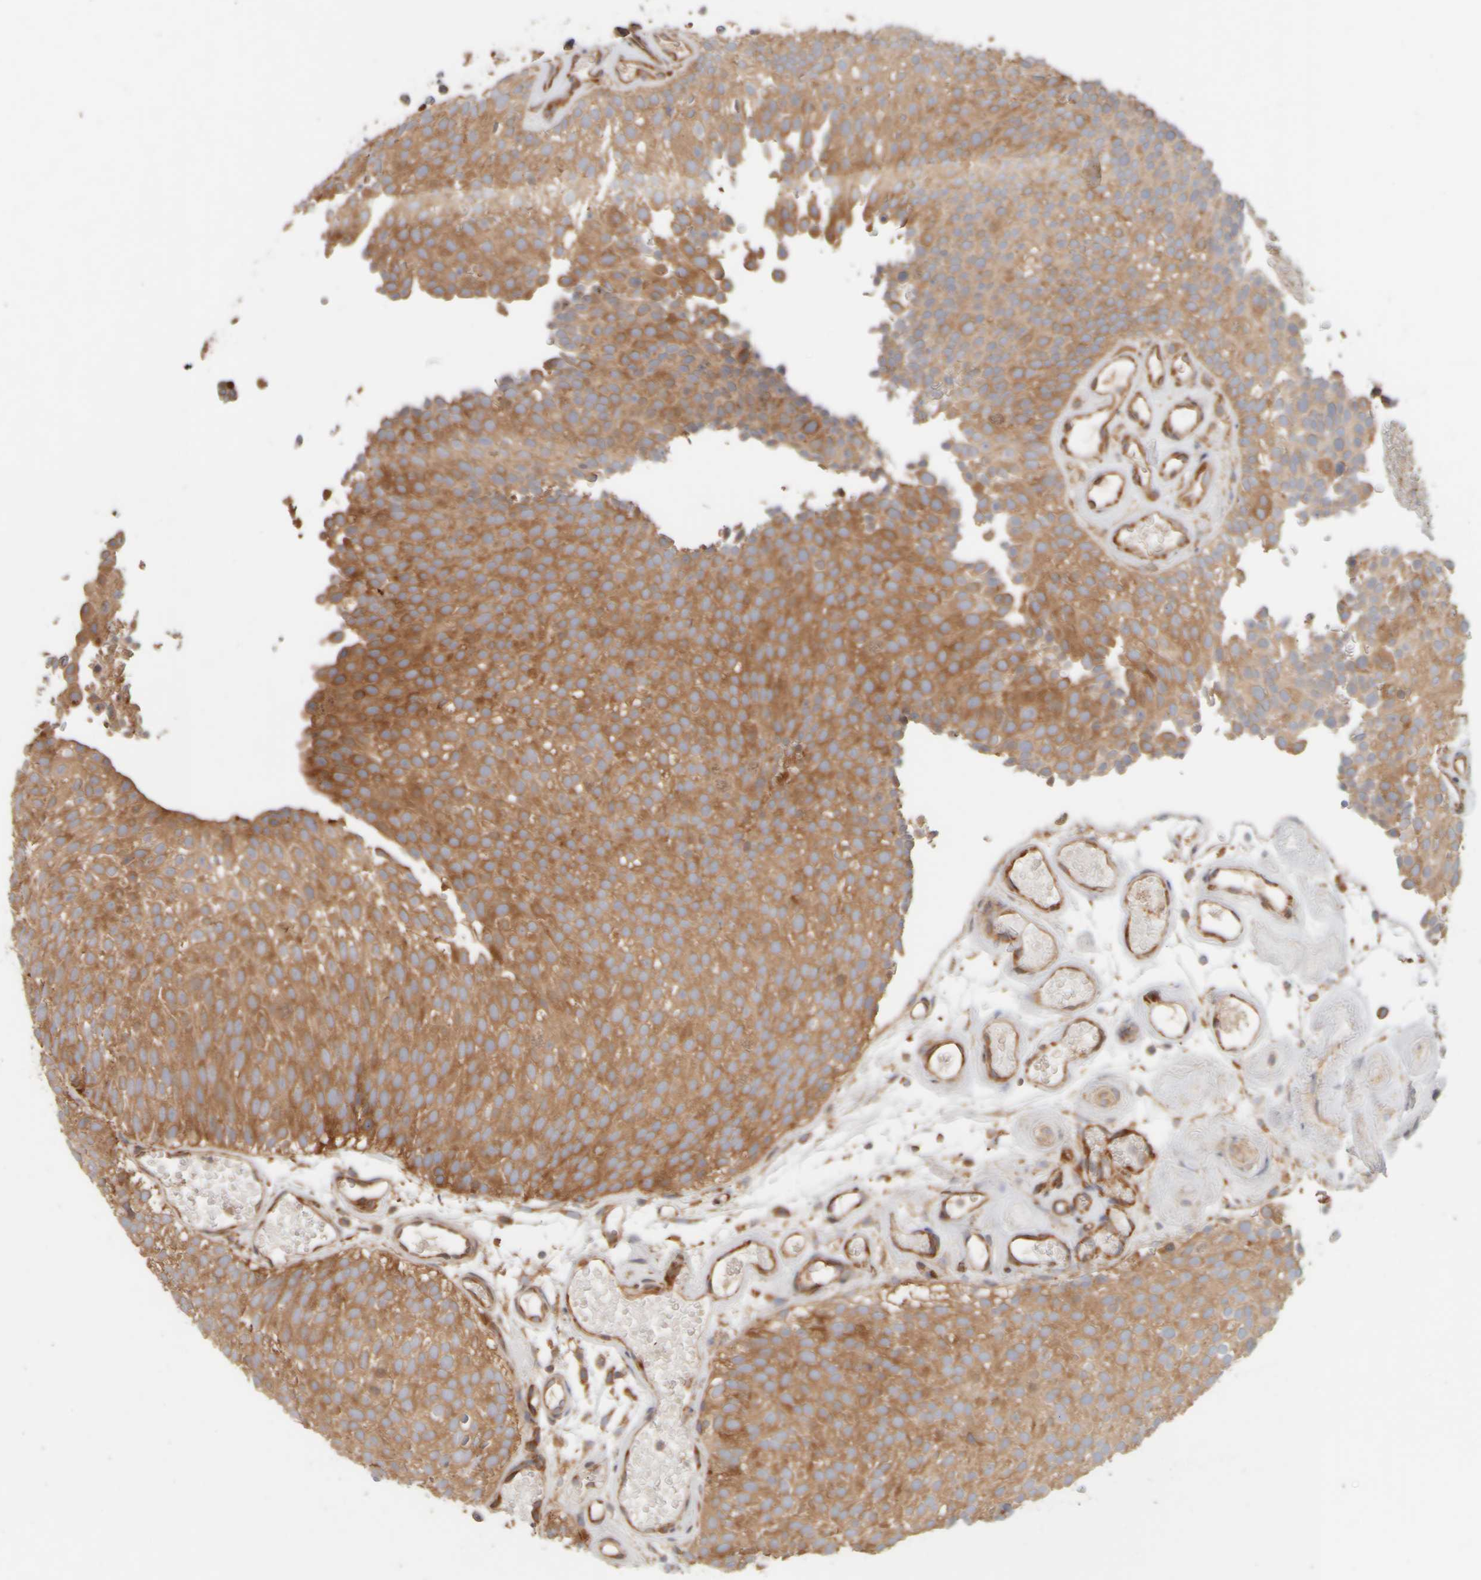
{"staining": {"intensity": "moderate", "quantity": ">75%", "location": "cytoplasmic/membranous"}, "tissue": "urothelial cancer", "cell_type": "Tumor cells", "image_type": "cancer", "snomed": [{"axis": "morphology", "description": "Urothelial carcinoma, Low grade"}, {"axis": "topography", "description": "Urinary bladder"}], "caption": "Immunohistochemical staining of urothelial carcinoma (low-grade) reveals medium levels of moderate cytoplasmic/membranous staining in approximately >75% of tumor cells. (brown staining indicates protein expression, while blue staining denotes nuclei).", "gene": "EIF2B3", "patient": {"sex": "male", "age": 78}}